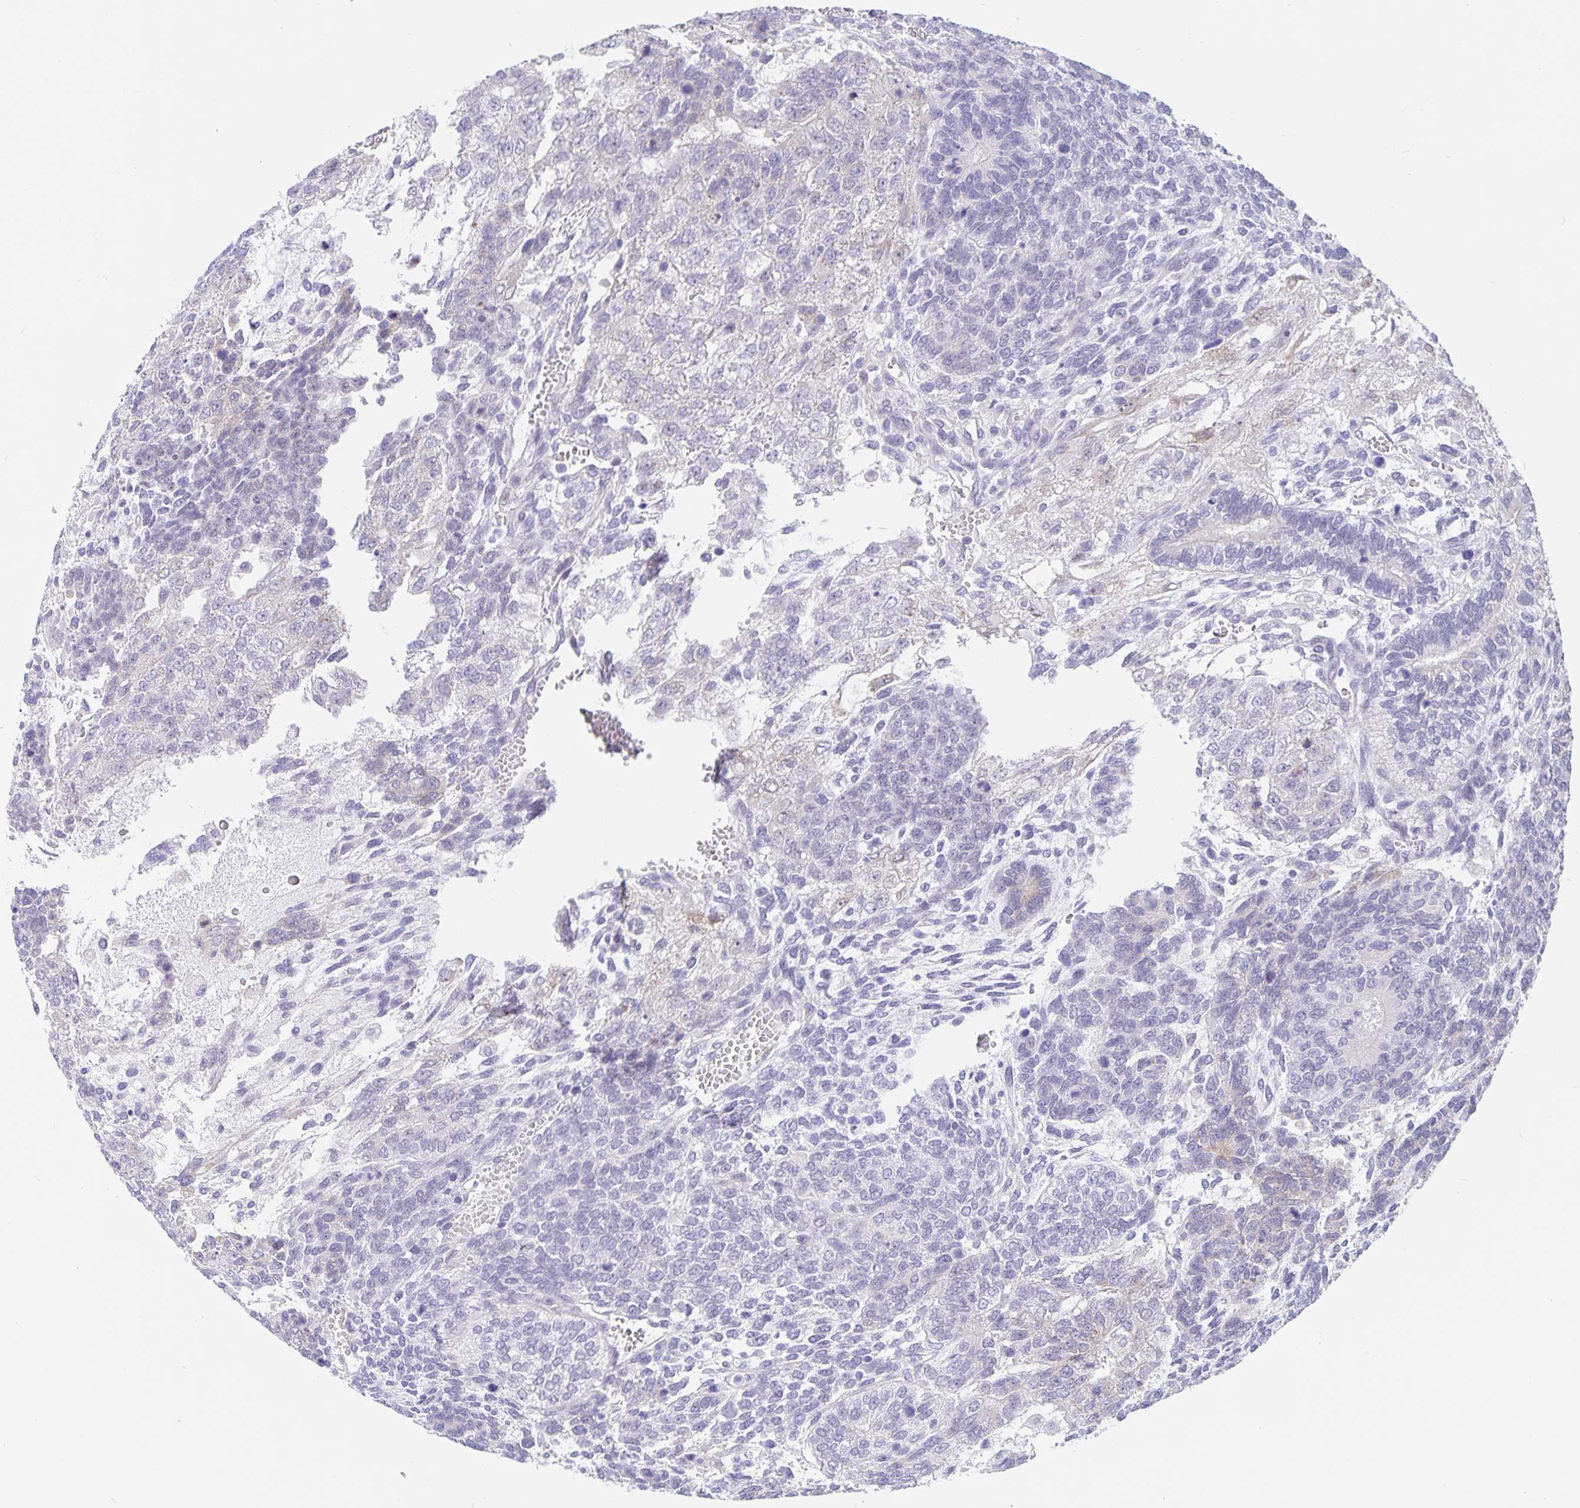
{"staining": {"intensity": "negative", "quantity": "none", "location": "none"}, "tissue": "testis cancer", "cell_type": "Tumor cells", "image_type": "cancer", "snomed": [{"axis": "morphology", "description": "Normal tissue, NOS"}, {"axis": "morphology", "description": "Carcinoma, Embryonal, NOS"}, {"axis": "topography", "description": "Testis"}, {"axis": "topography", "description": "Epididymis"}], "caption": "Protein analysis of embryonal carcinoma (testis) shows no significant staining in tumor cells.", "gene": "ERMN", "patient": {"sex": "male", "age": 23}}